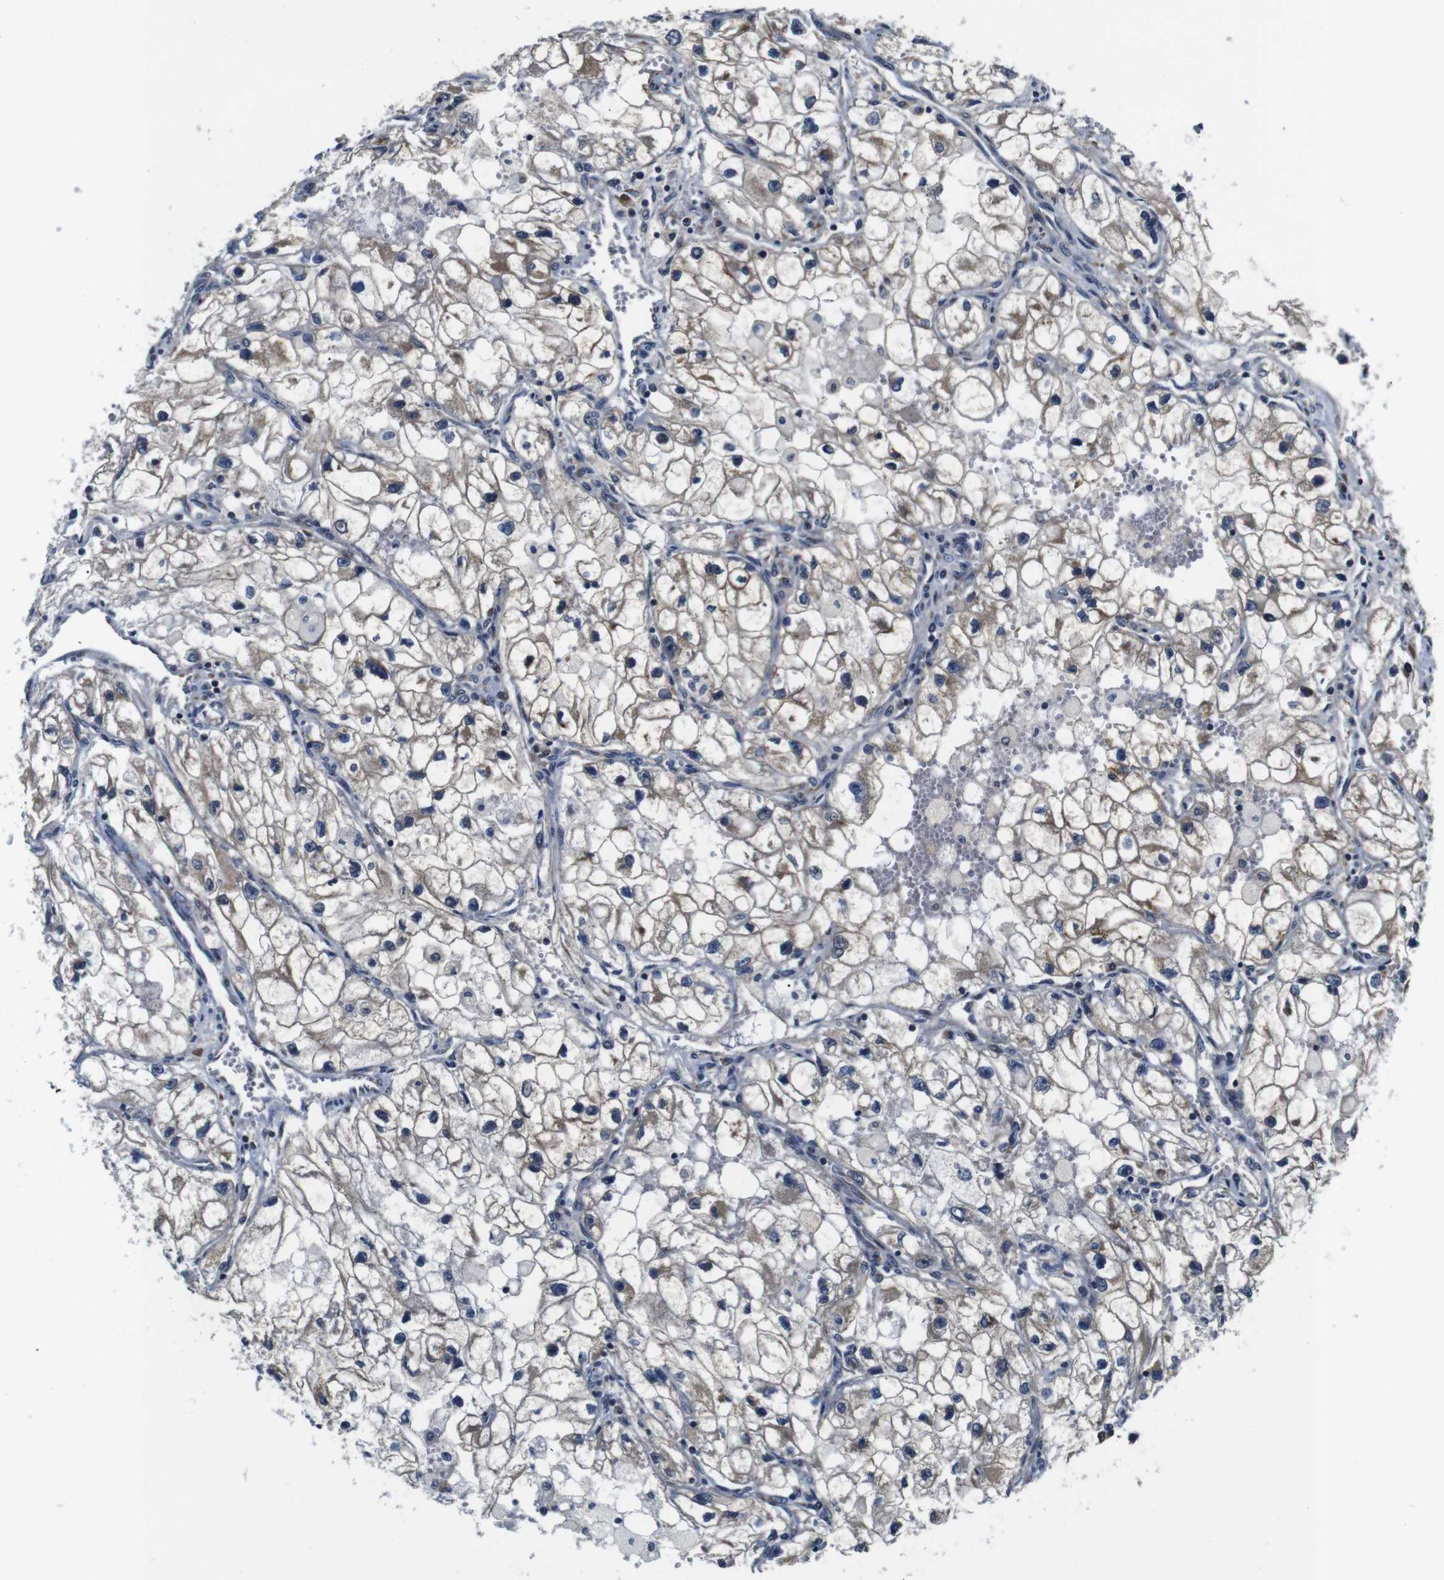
{"staining": {"intensity": "weak", "quantity": ">75%", "location": "cytoplasmic/membranous"}, "tissue": "renal cancer", "cell_type": "Tumor cells", "image_type": "cancer", "snomed": [{"axis": "morphology", "description": "Adenocarcinoma, NOS"}, {"axis": "topography", "description": "Kidney"}], "caption": "Immunohistochemistry histopathology image of adenocarcinoma (renal) stained for a protein (brown), which shows low levels of weak cytoplasmic/membranous expression in approximately >75% of tumor cells.", "gene": "FKBP14", "patient": {"sex": "female", "age": 70}}